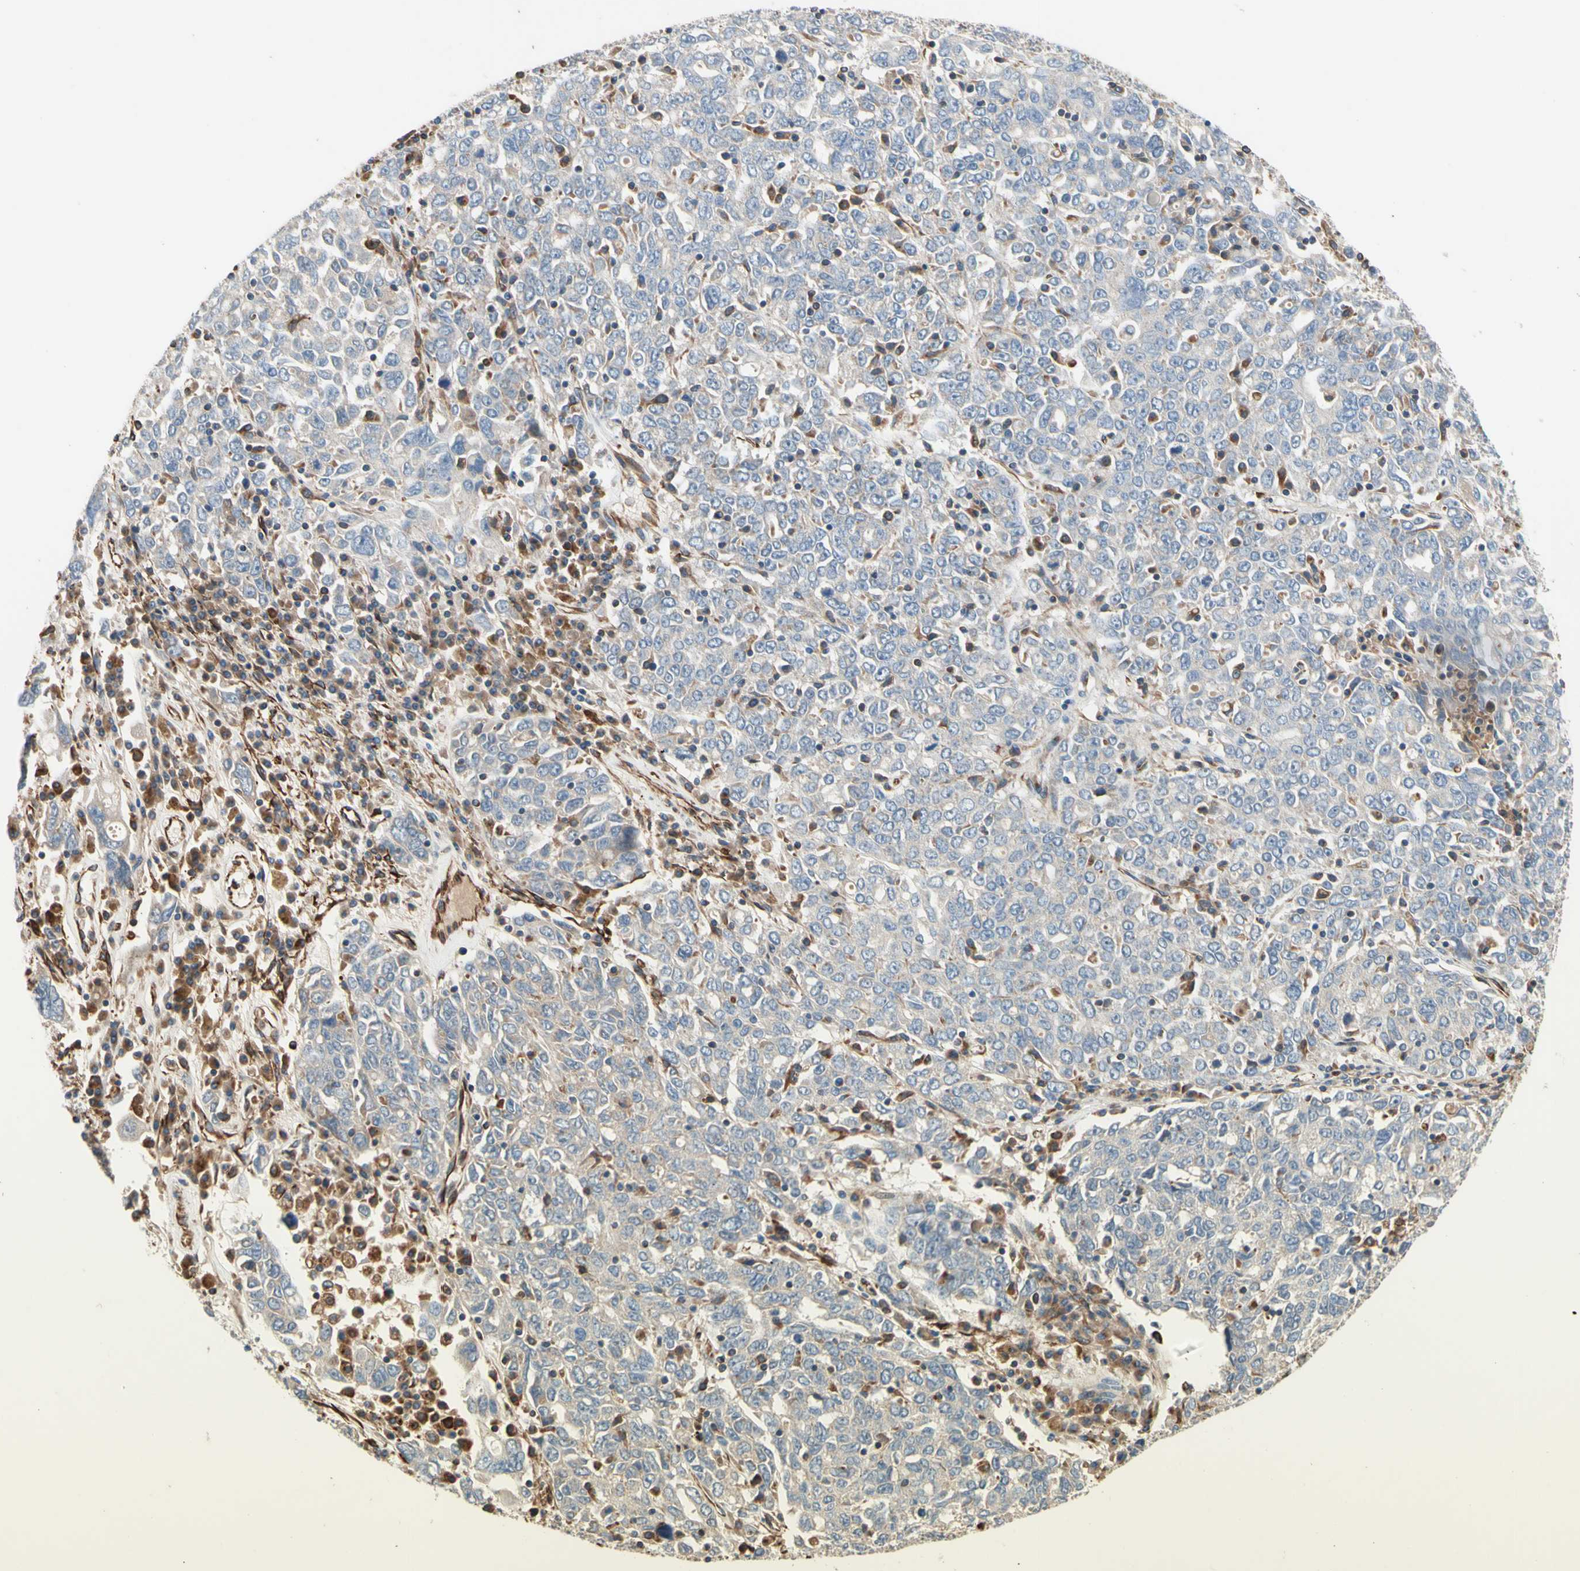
{"staining": {"intensity": "negative", "quantity": "none", "location": "none"}, "tissue": "ovarian cancer", "cell_type": "Tumor cells", "image_type": "cancer", "snomed": [{"axis": "morphology", "description": "Carcinoma, endometroid"}, {"axis": "topography", "description": "Ovary"}], "caption": "Image shows no significant protein positivity in tumor cells of ovarian endometroid carcinoma.", "gene": "TRAF2", "patient": {"sex": "female", "age": 62}}